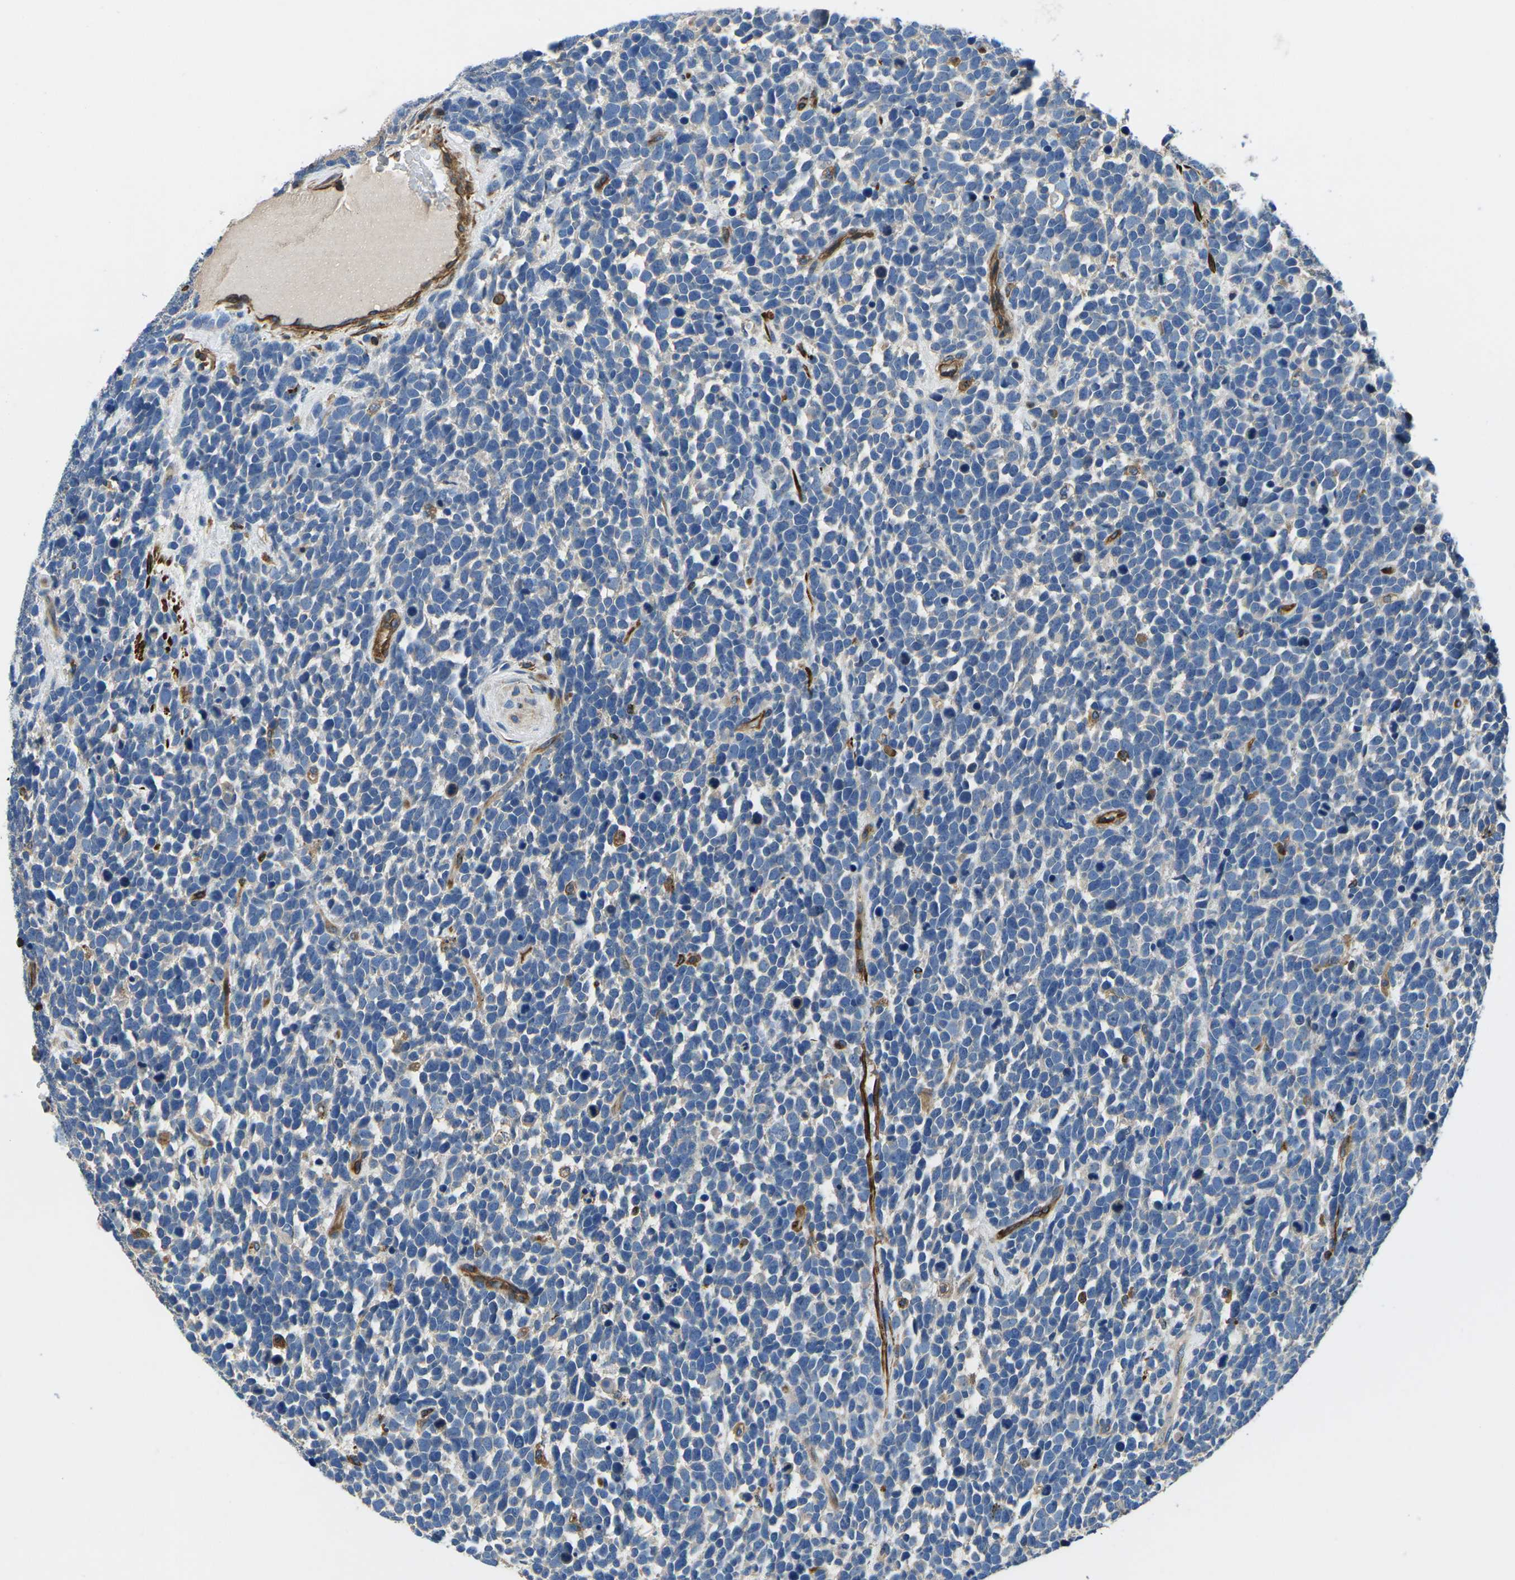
{"staining": {"intensity": "negative", "quantity": "none", "location": "none"}, "tissue": "urothelial cancer", "cell_type": "Tumor cells", "image_type": "cancer", "snomed": [{"axis": "morphology", "description": "Urothelial carcinoma, High grade"}, {"axis": "topography", "description": "Urinary bladder"}], "caption": "Immunohistochemistry of human urothelial cancer exhibits no expression in tumor cells.", "gene": "KCNJ15", "patient": {"sex": "female", "age": 82}}